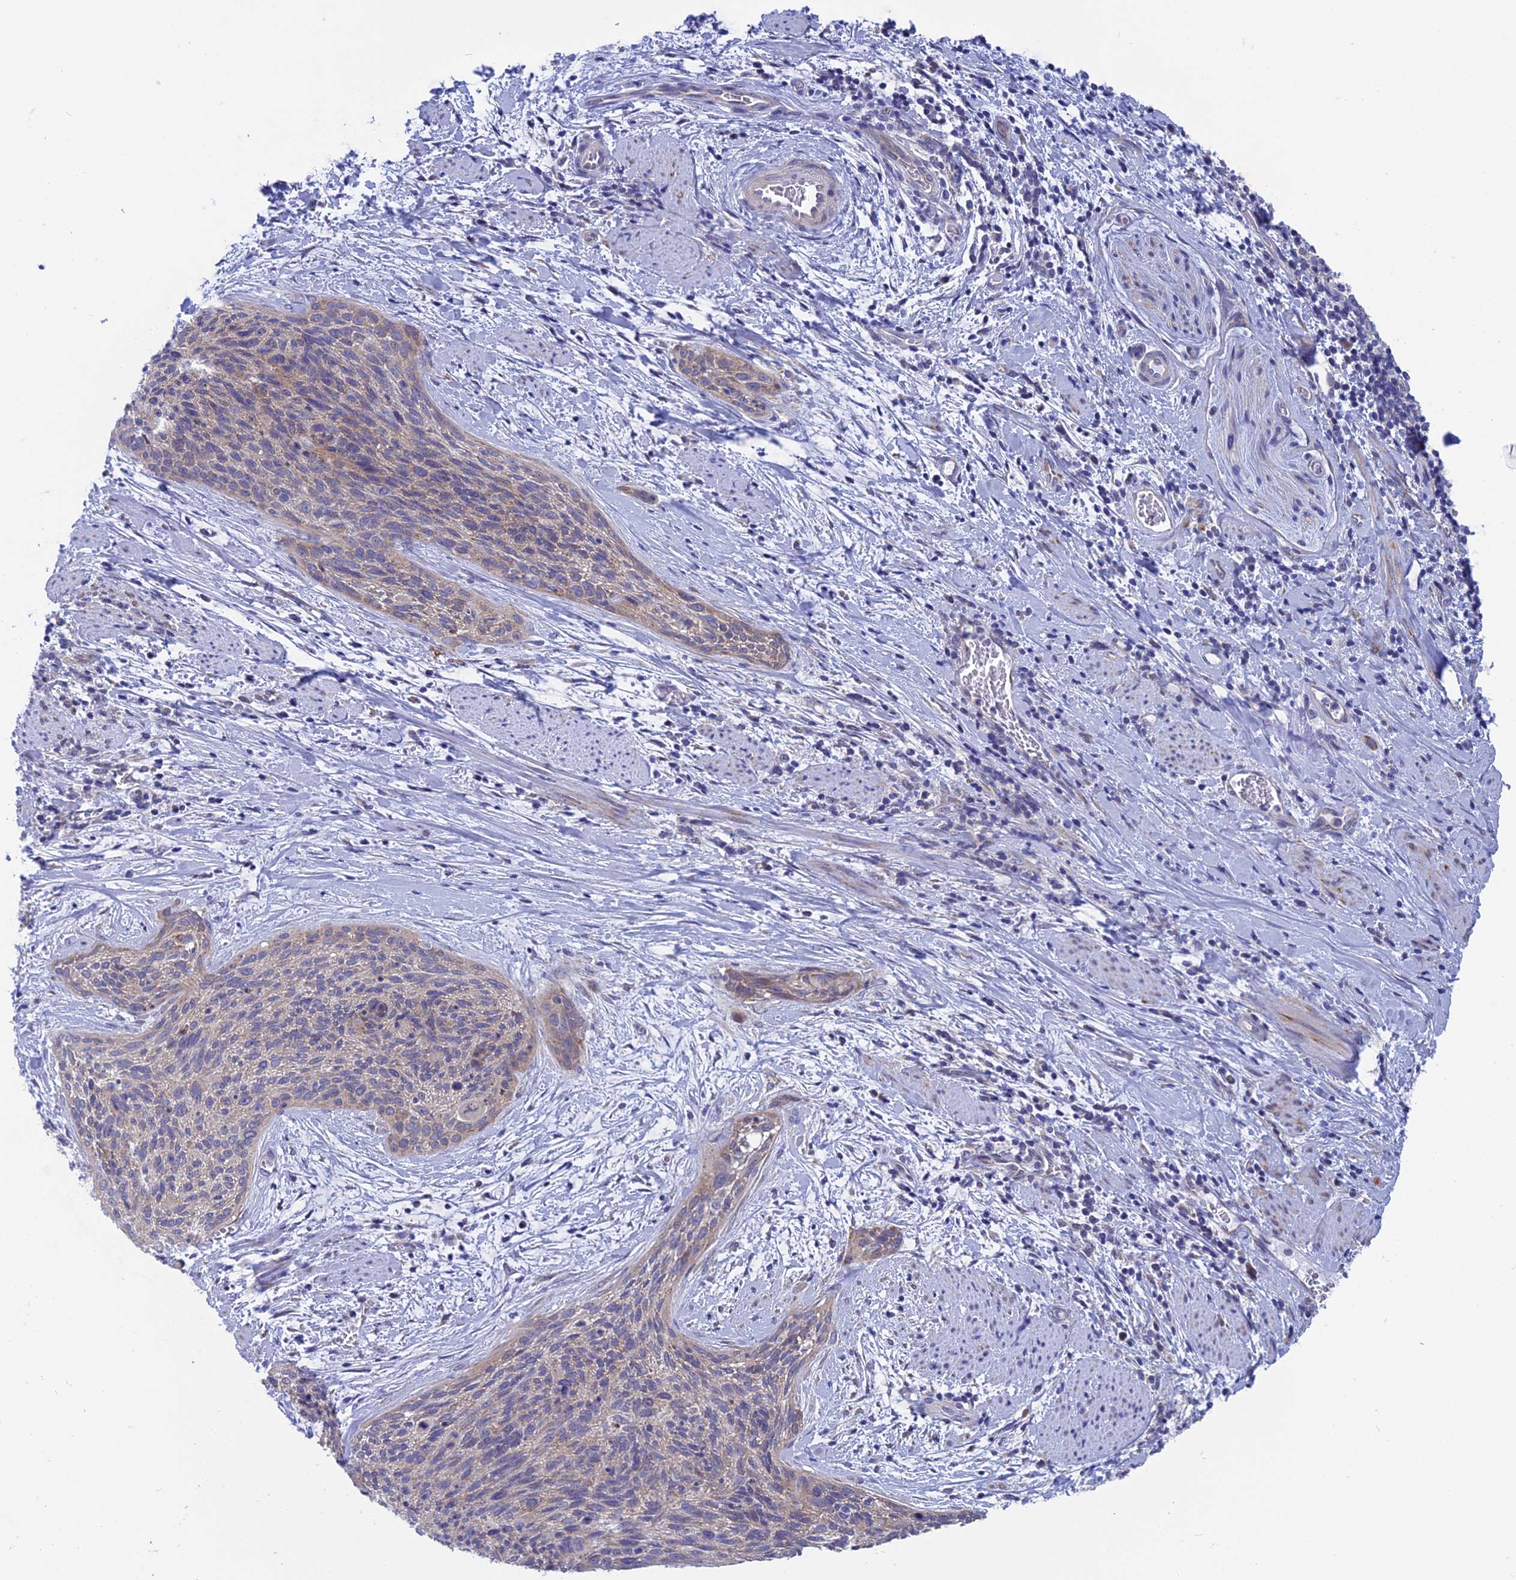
{"staining": {"intensity": "weak", "quantity": "<25%", "location": "cytoplasmic/membranous"}, "tissue": "cervical cancer", "cell_type": "Tumor cells", "image_type": "cancer", "snomed": [{"axis": "morphology", "description": "Squamous cell carcinoma, NOS"}, {"axis": "topography", "description": "Cervix"}], "caption": "This micrograph is of cervical cancer (squamous cell carcinoma) stained with IHC to label a protein in brown with the nuclei are counter-stained blue. There is no positivity in tumor cells. (DAB (3,3'-diaminobenzidine) immunohistochemistry (IHC) with hematoxylin counter stain).", "gene": "AK4", "patient": {"sex": "female", "age": 55}}